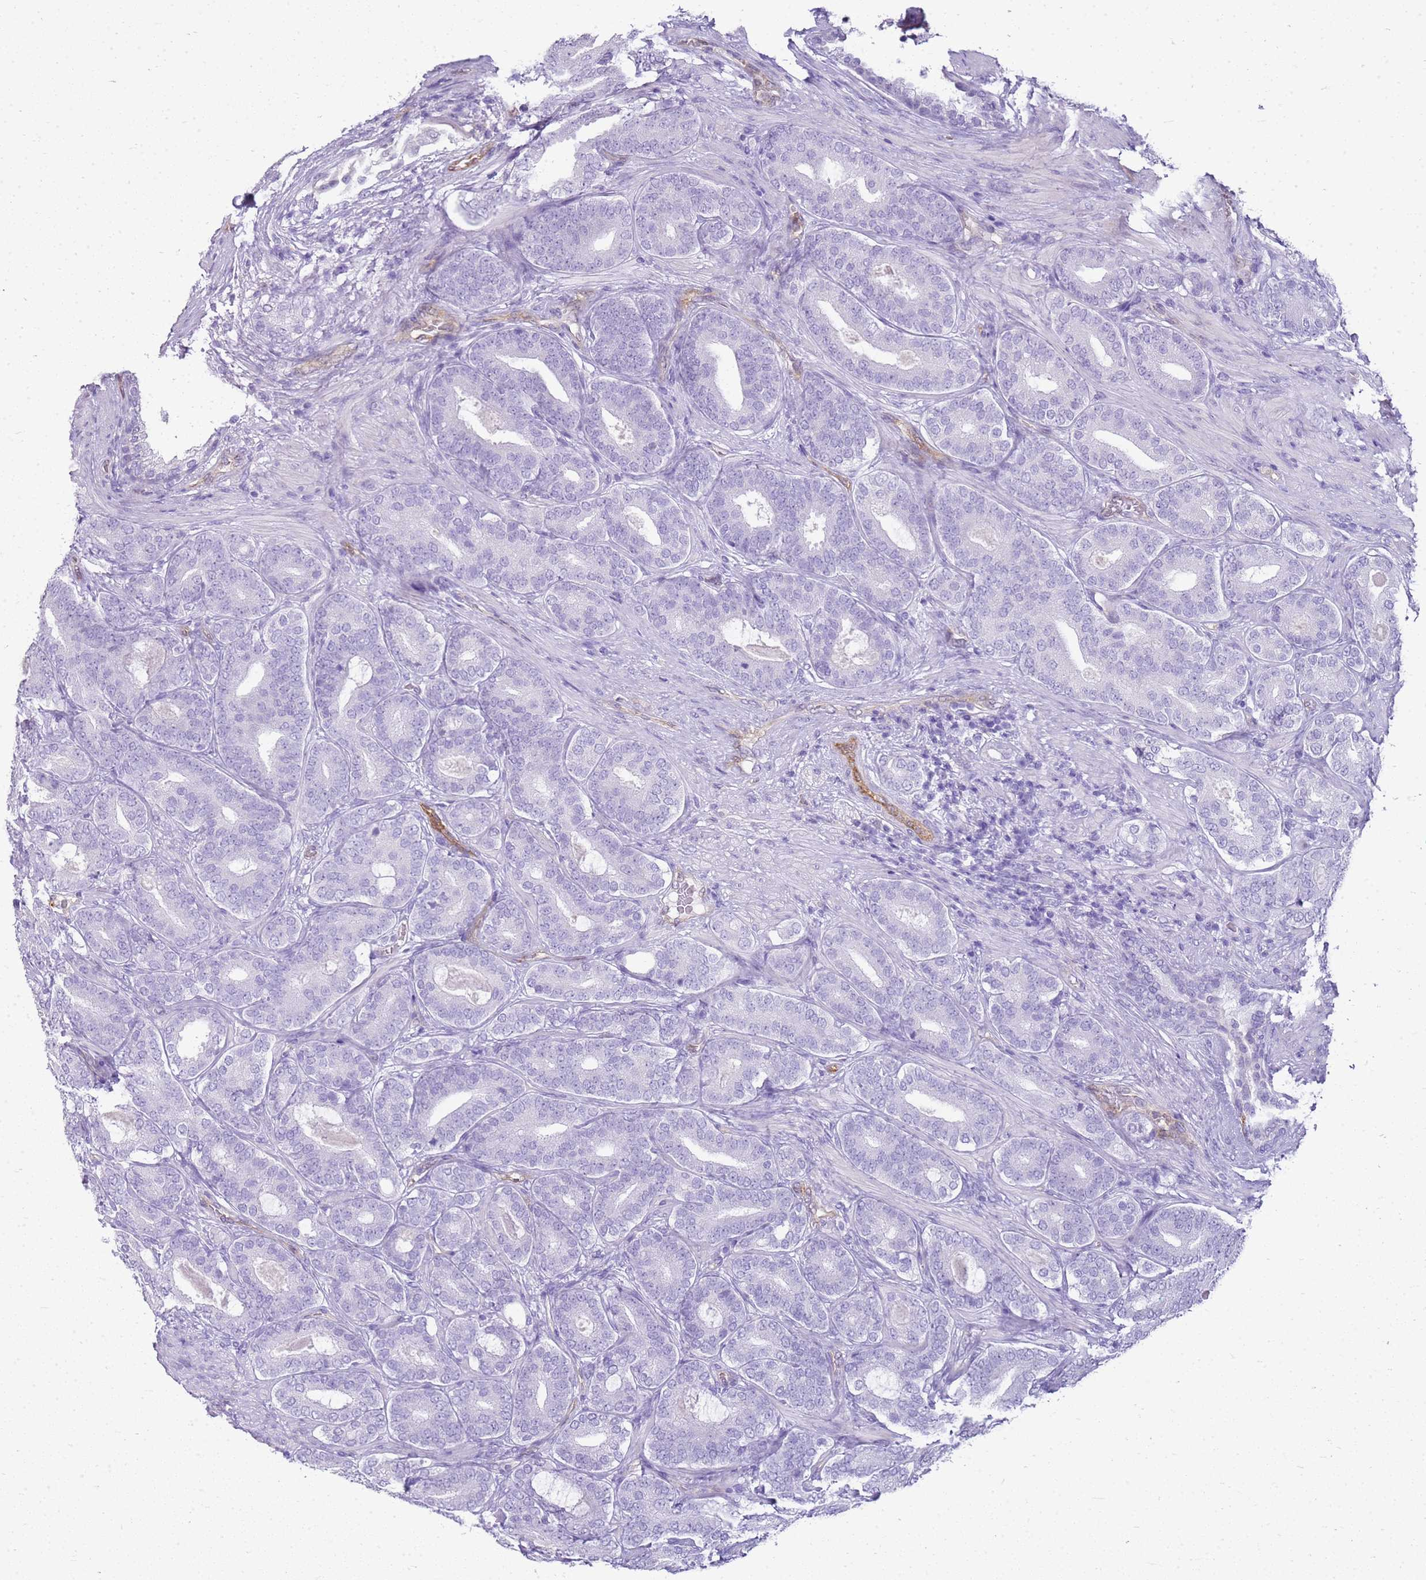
{"staining": {"intensity": "negative", "quantity": "none", "location": "none"}, "tissue": "prostate cancer", "cell_type": "Tumor cells", "image_type": "cancer", "snomed": [{"axis": "morphology", "description": "Adenocarcinoma, High grade"}, {"axis": "topography", "description": "Prostate"}], "caption": "Human prostate cancer stained for a protein using immunohistochemistry exhibits no expression in tumor cells.", "gene": "SULT1E1", "patient": {"sex": "male", "age": 60}}